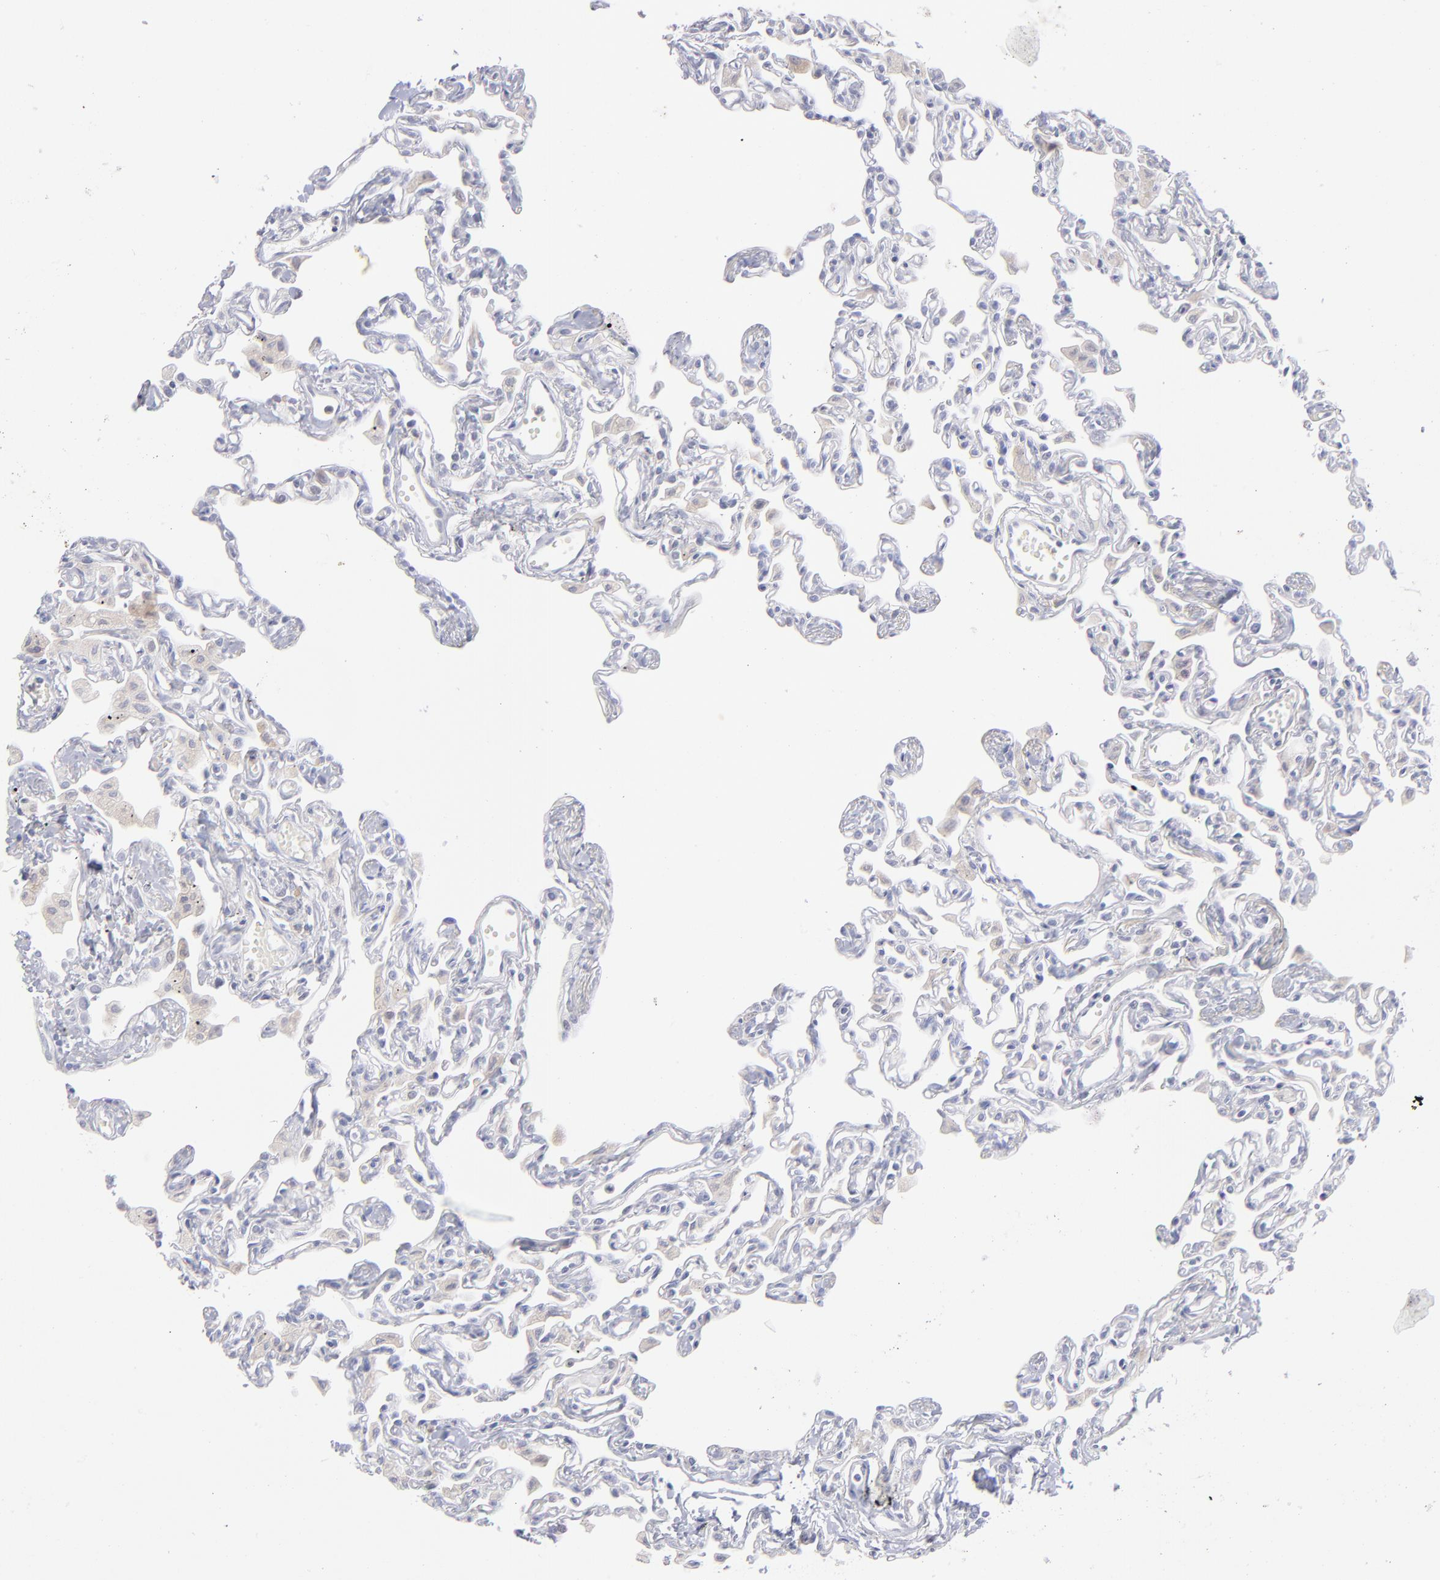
{"staining": {"intensity": "negative", "quantity": "none", "location": "none"}, "tissue": "lung", "cell_type": "Alveolar cells", "image_type": "normal", "snomed": [{"axis": "morphology", "description": "Normal tissue, NOS"}, {"axis": "topography", "description": "Lung"}], "caption": "Immunohistochemical staining of normal human lung shows no significant staining in alveolar cells. (DAB IHC visualized using brightfield microscopy, high magnification).", "gene": "MTHFD2", "patient": {"sex": "female", "age": 49}}